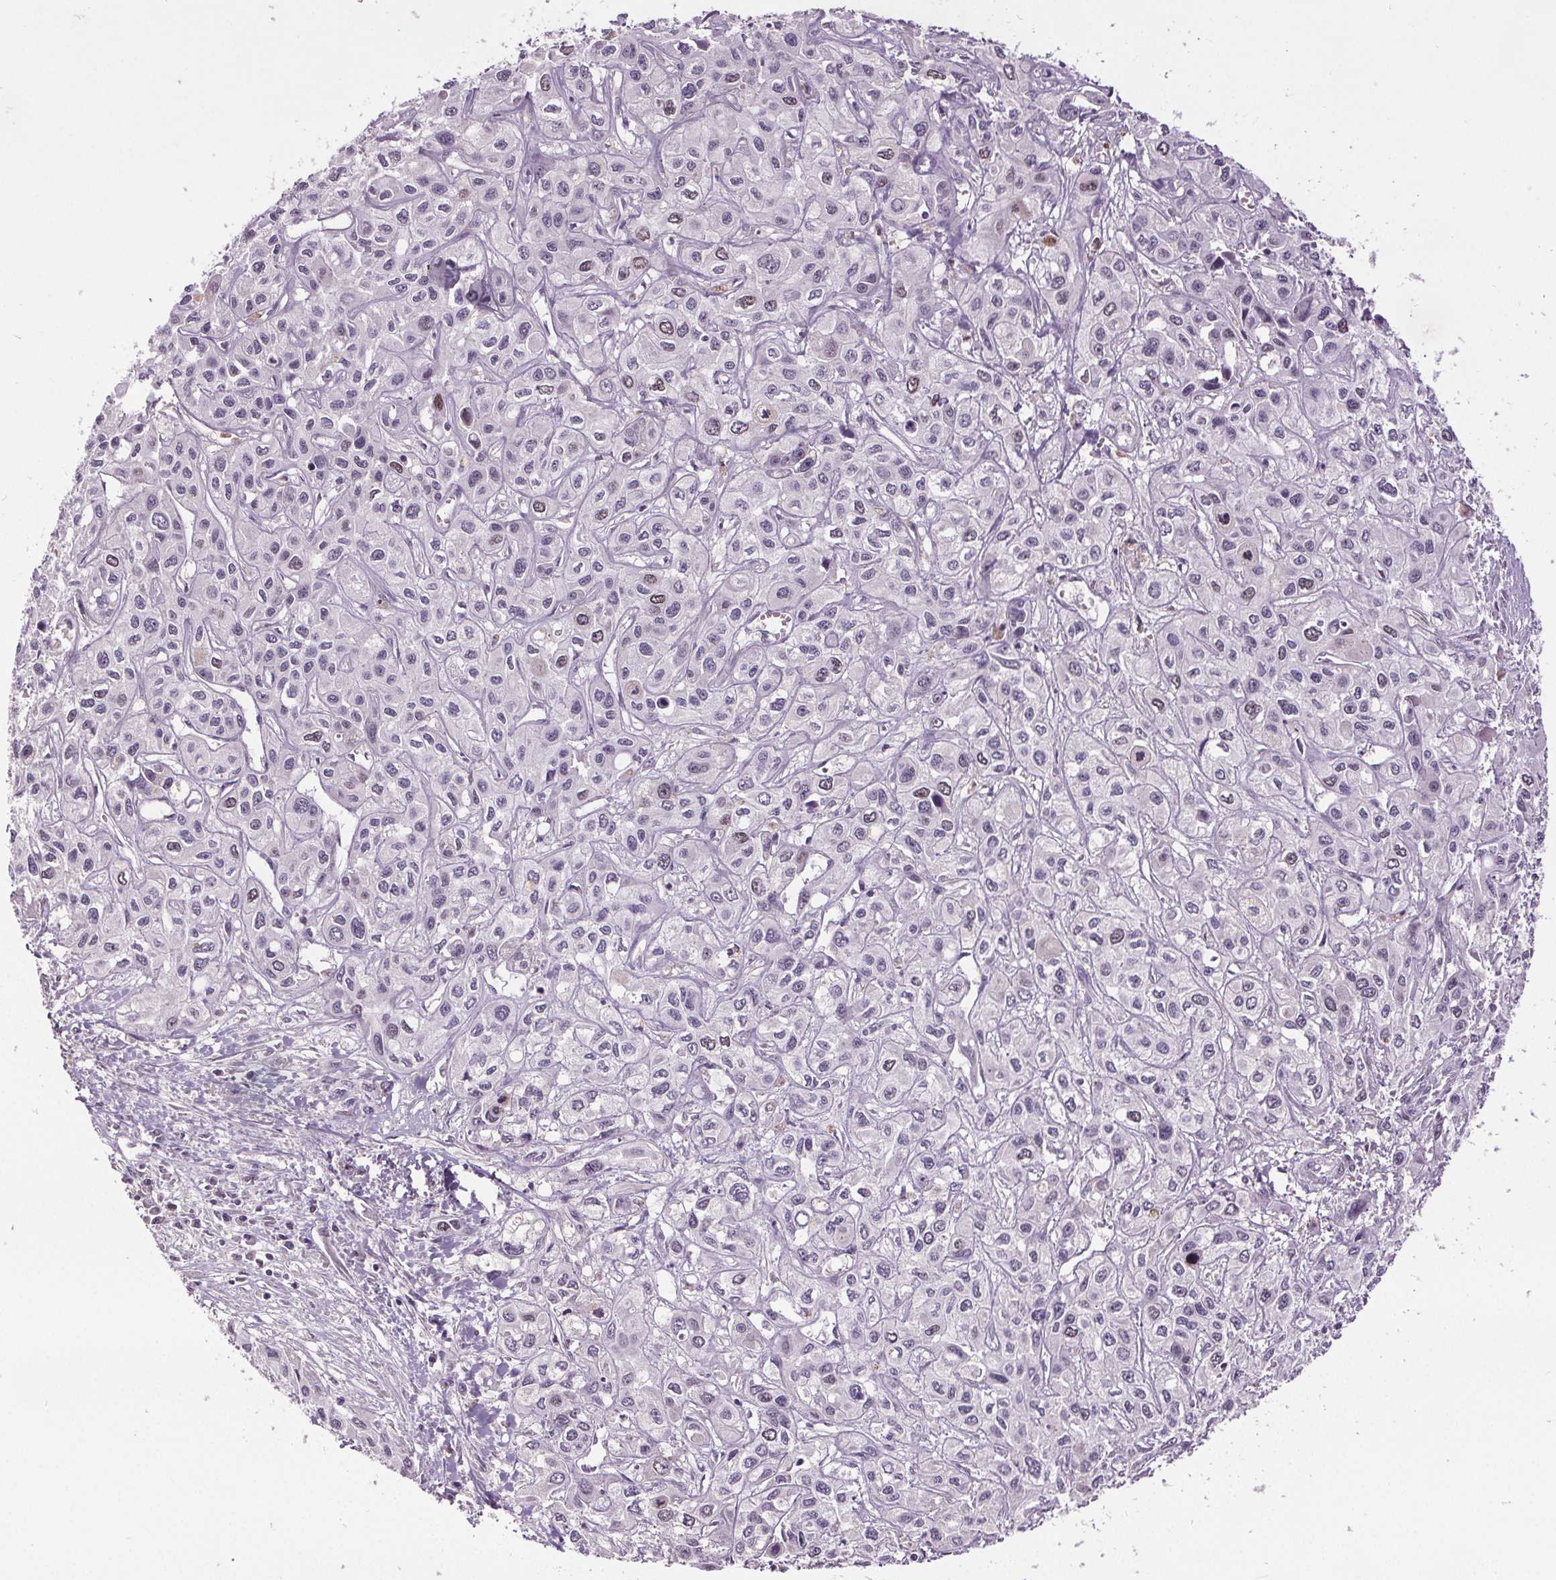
{"staining": {"intensity": "negative", "quantity": "none", "location": "none"}, "tissue": "liver cancer", "cell_type": "Tumor cells", "image_type": "cancer", "snomed": [{"axis": "morphology", "description": "Cholangiocarcinoma"}, {"axis": "topography", "description": "Liver"}], "caption": "Protein analysis of liver cancer exhibits no significant staining in tumor cells. (Brightfield microscopy of DAB (3,3'-diaminobenzidine) IHC at high magnification).", "gene": "CENPF", "patient": {"sex": "female", "age": 66}}